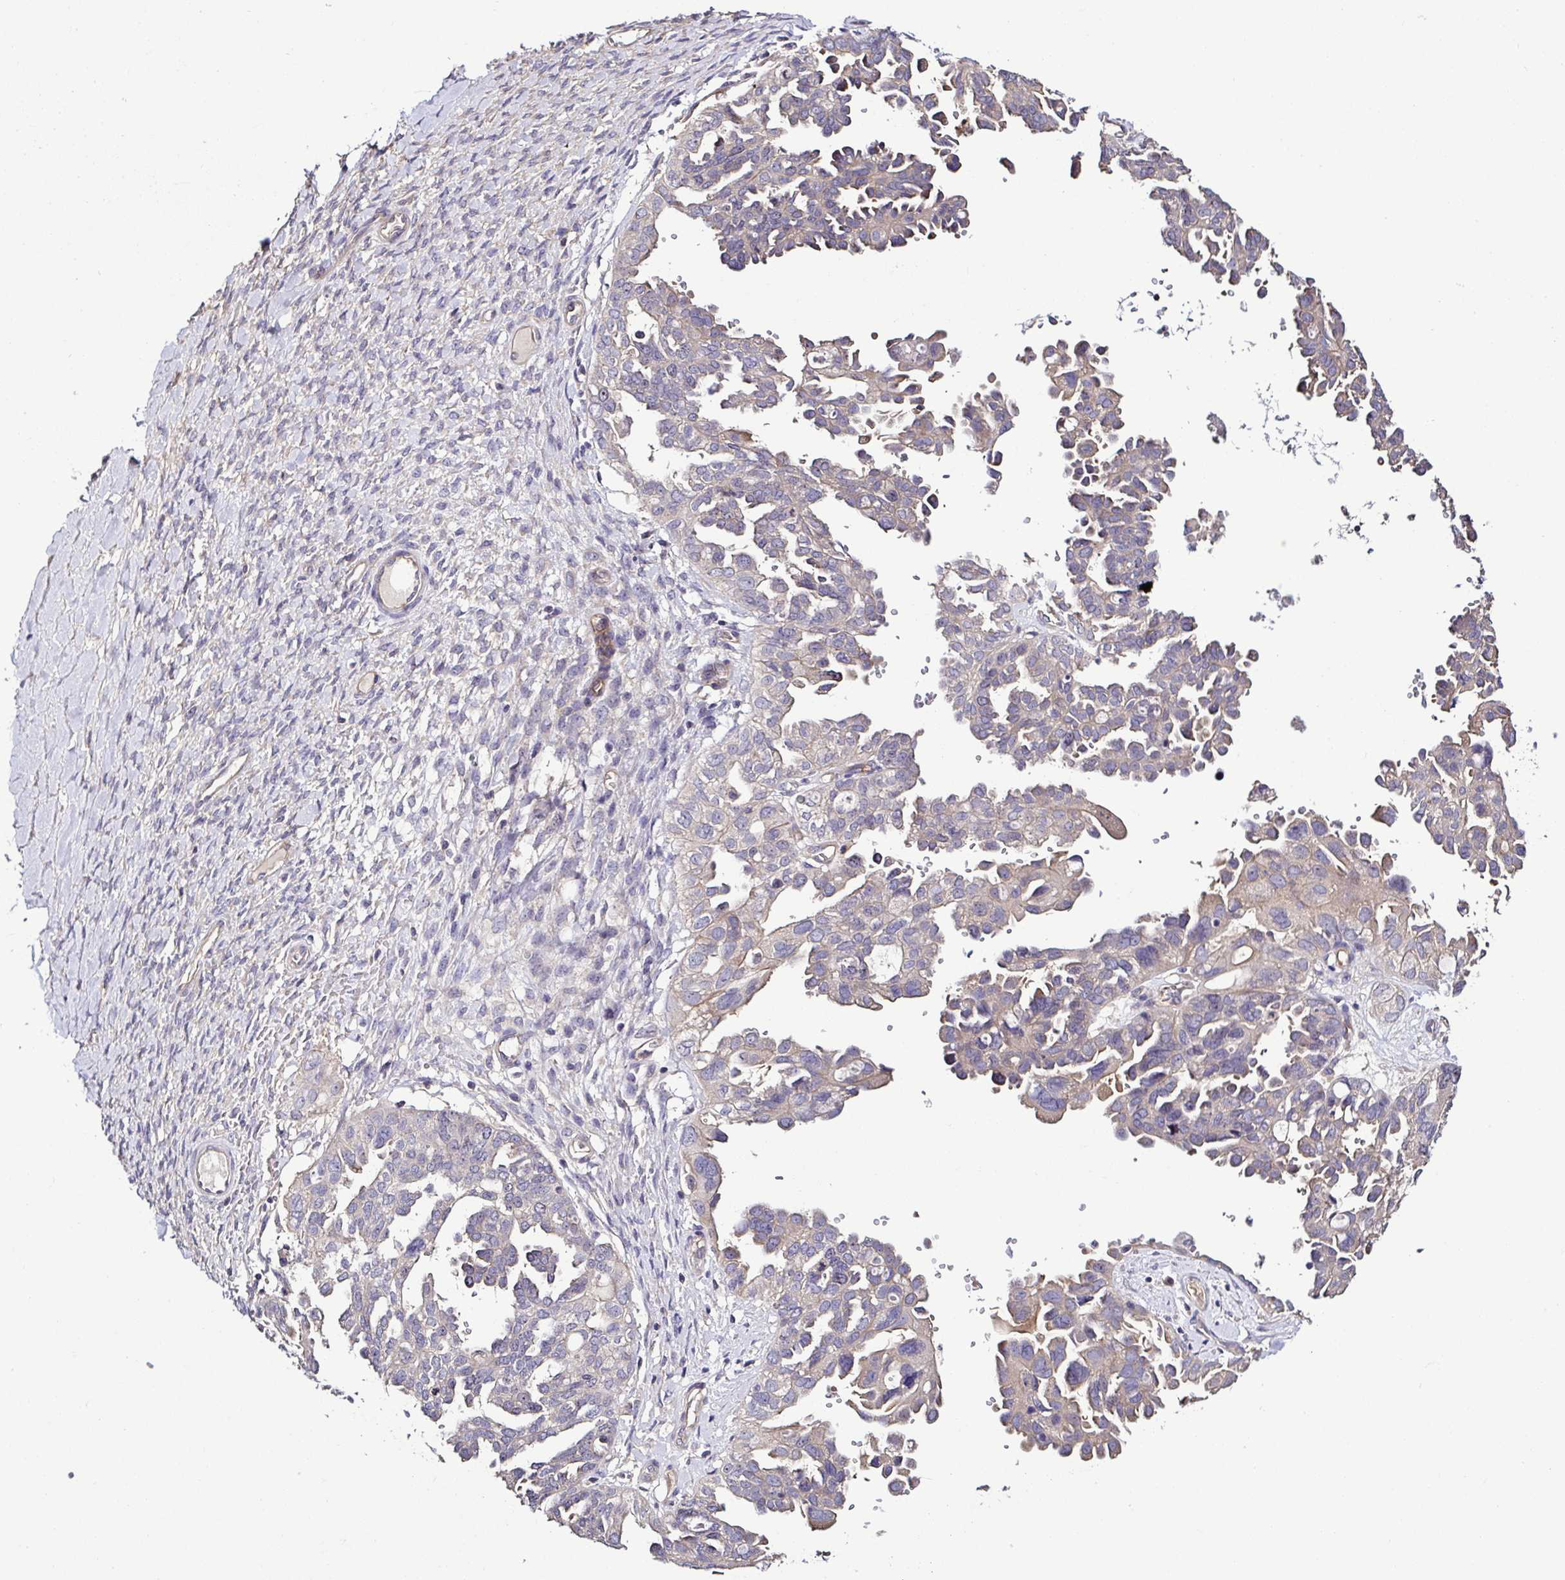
{"staining": {"intensity": "negative", "quantity": "none", "location": "none"}, "tissue": "ovarian cancer", "cell_type": "Tumor cells", "image_type": "cancer", "snomed": [{"axis": "morphology", "description": "Cystadenocarcinoma, serous, NOS"}, {"axis": "topography", "description": "Ovary"}], "caption": "Tumor cells are negative for brown protein staining in ovarian cancer (serous cystadenocarcinoma).", "gene": "LMOD2", "patient": {"sex": "female", "age": 53}}